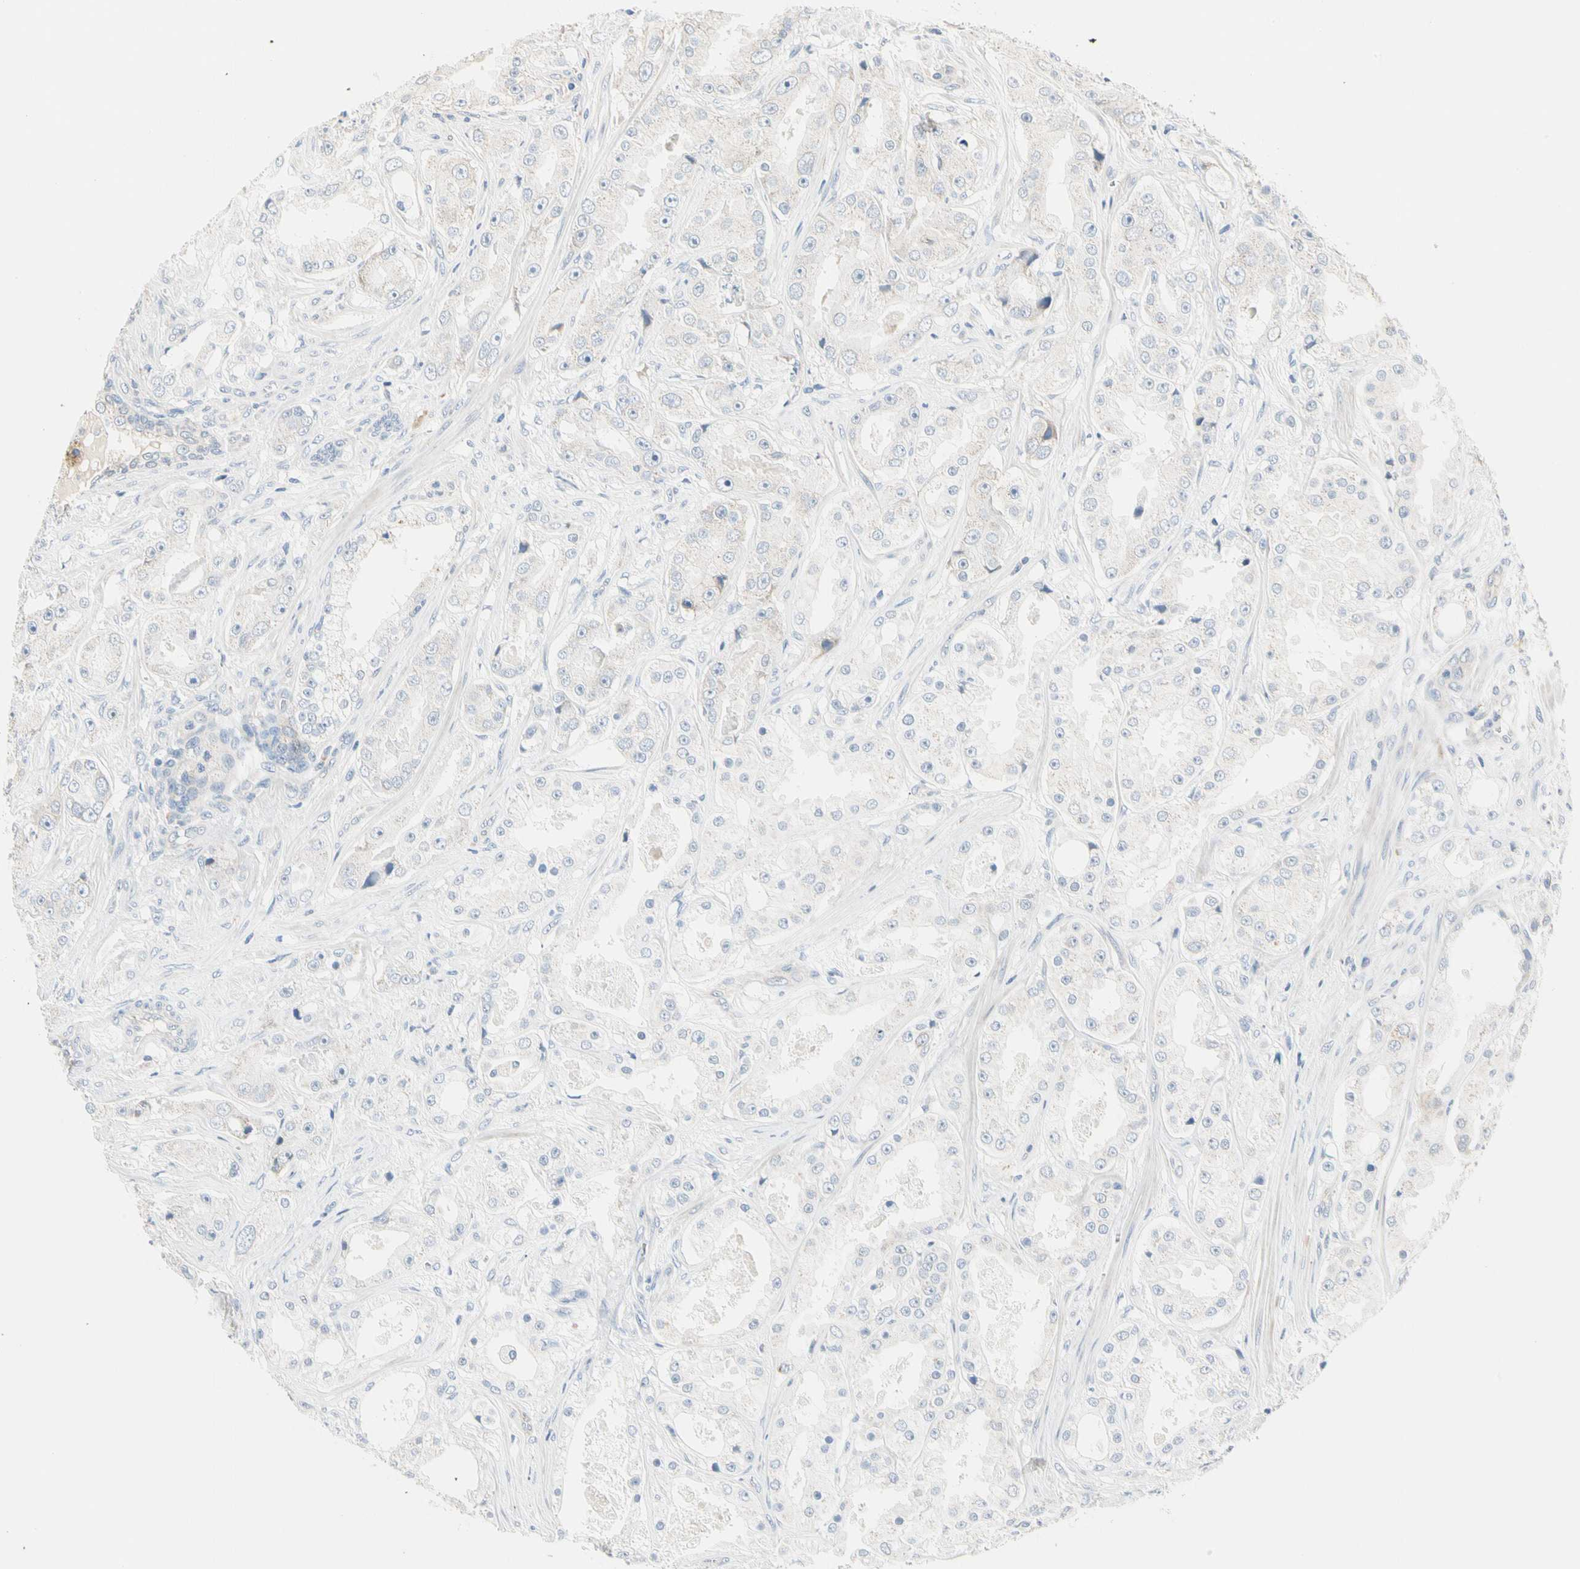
{"staining": {"intensity": "negative", "quantity": "none", "location": "none"}, "tissue": "prostate cancer", "cell_type": "Tumor cells", "image_type": "cancer", "snomed": [{"axis": "morphology", "description": "Adenocarcinoma, High grade"}, {"axis": "topography", "description": "Prostate"}], "caption": "The immunohistochemistry (IHC) histopathology image has no significant expression in tumor cells of prostate cancer tissue.", "gene": "GPR153", "patient": {"sex": "male", "age": 73}}